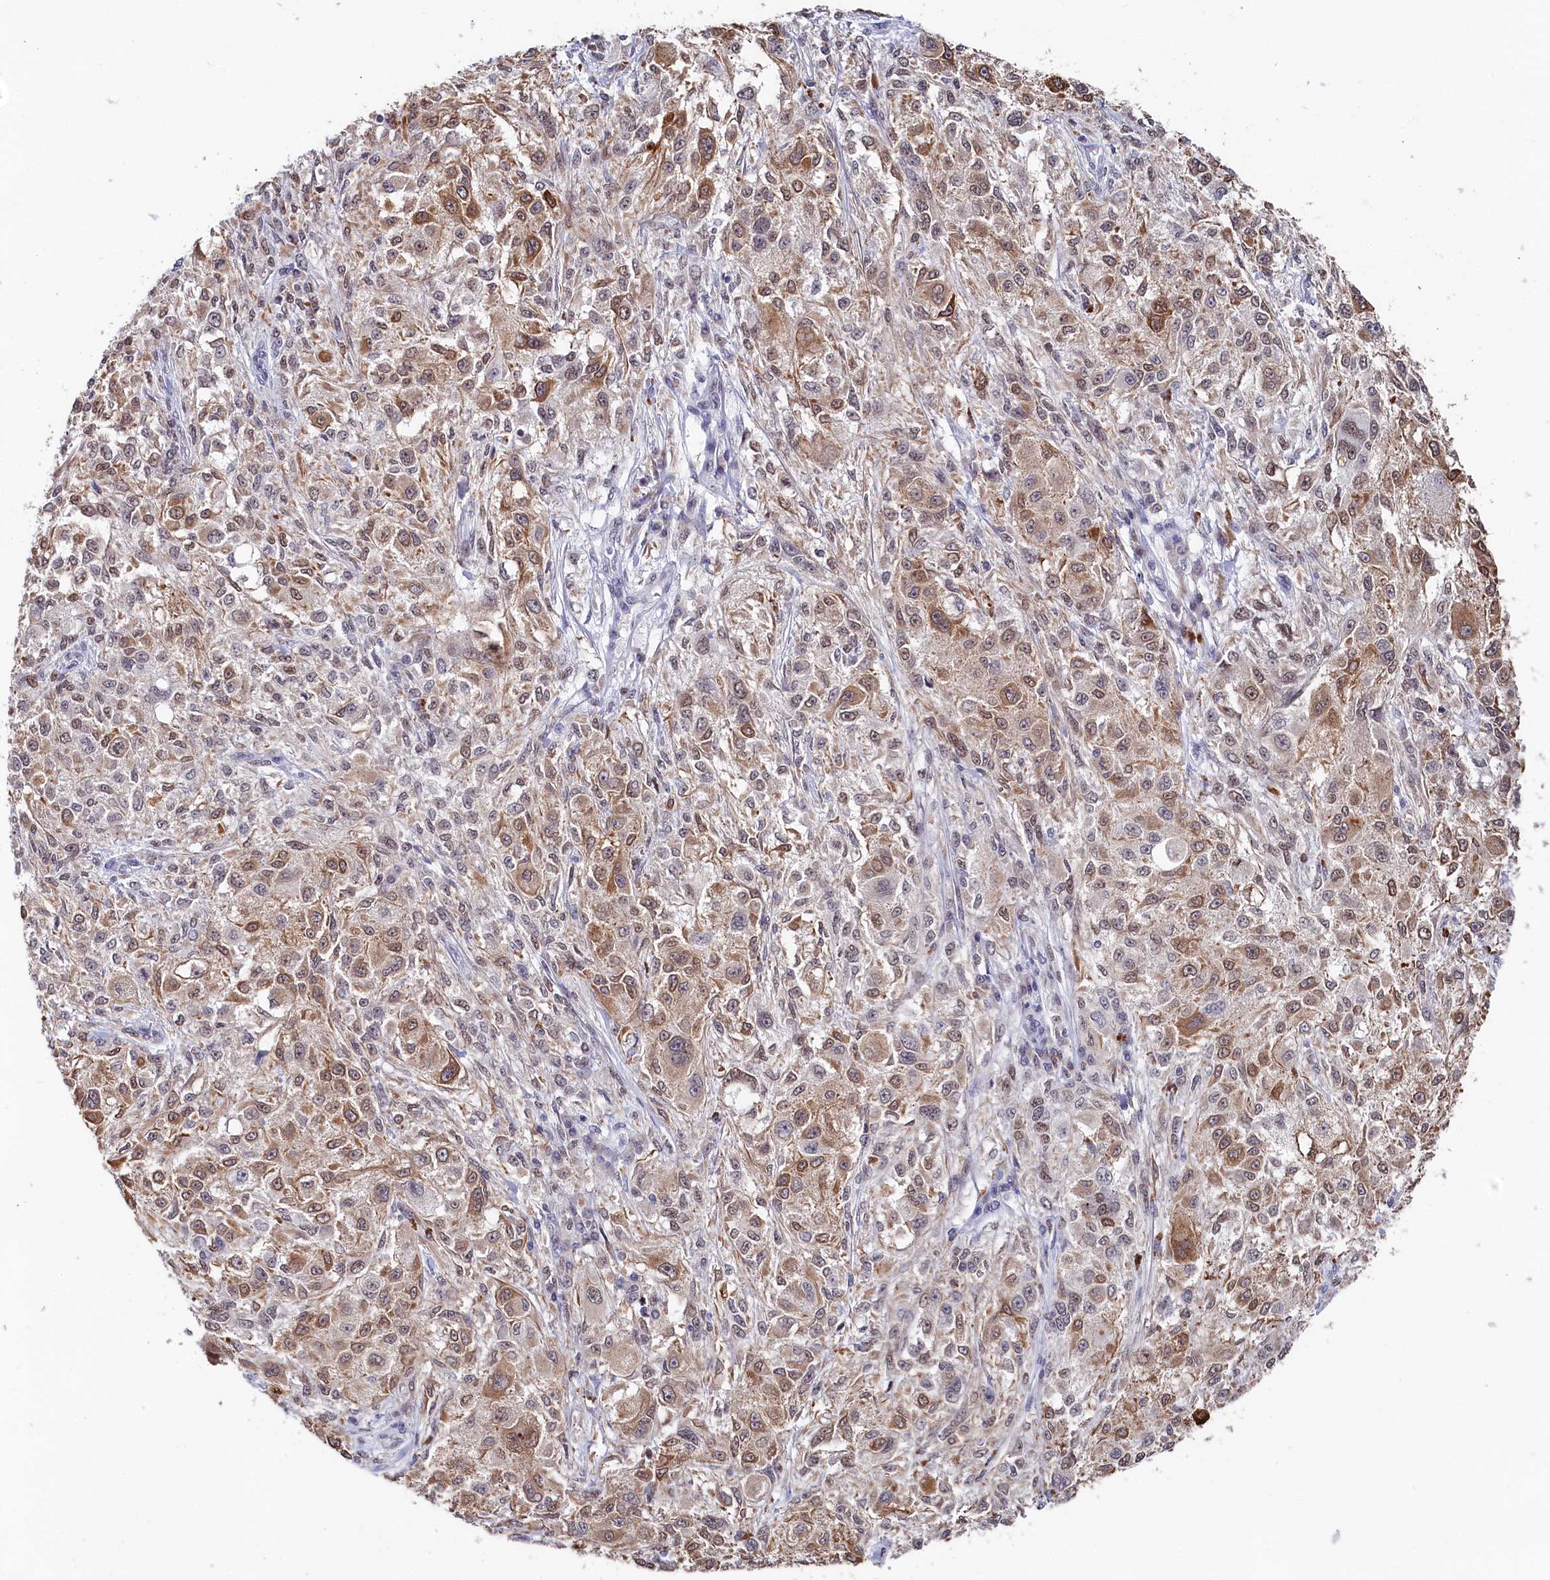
{"staining": {"intensity": "moderate", "quantity": ">75%", "location": "cytoplasmic/membranous"}, "tissue": "melanoma", "cell_type": "Tumor cells", "image_type": "cancer", "snomed": [{"axis": "morphology", "description": "Necrosis, NOS"}, {"axis": "morphology", "description": "Malignant melanoma, NOS"}, {"axis": "topography", "description": "Skin"}], "caption": "A brown stain highlights moderate cytoplasmic/membranous positivity of a protein in malignant melanoma tumor cells. The staining was performed using DAB to visualize the protein expression in brown, while the nuclei were stained in blue with hematoxylin (Magnification: 20x).", "gene": "TIGD4", "patient": {"sex": "female", "age": 87}}